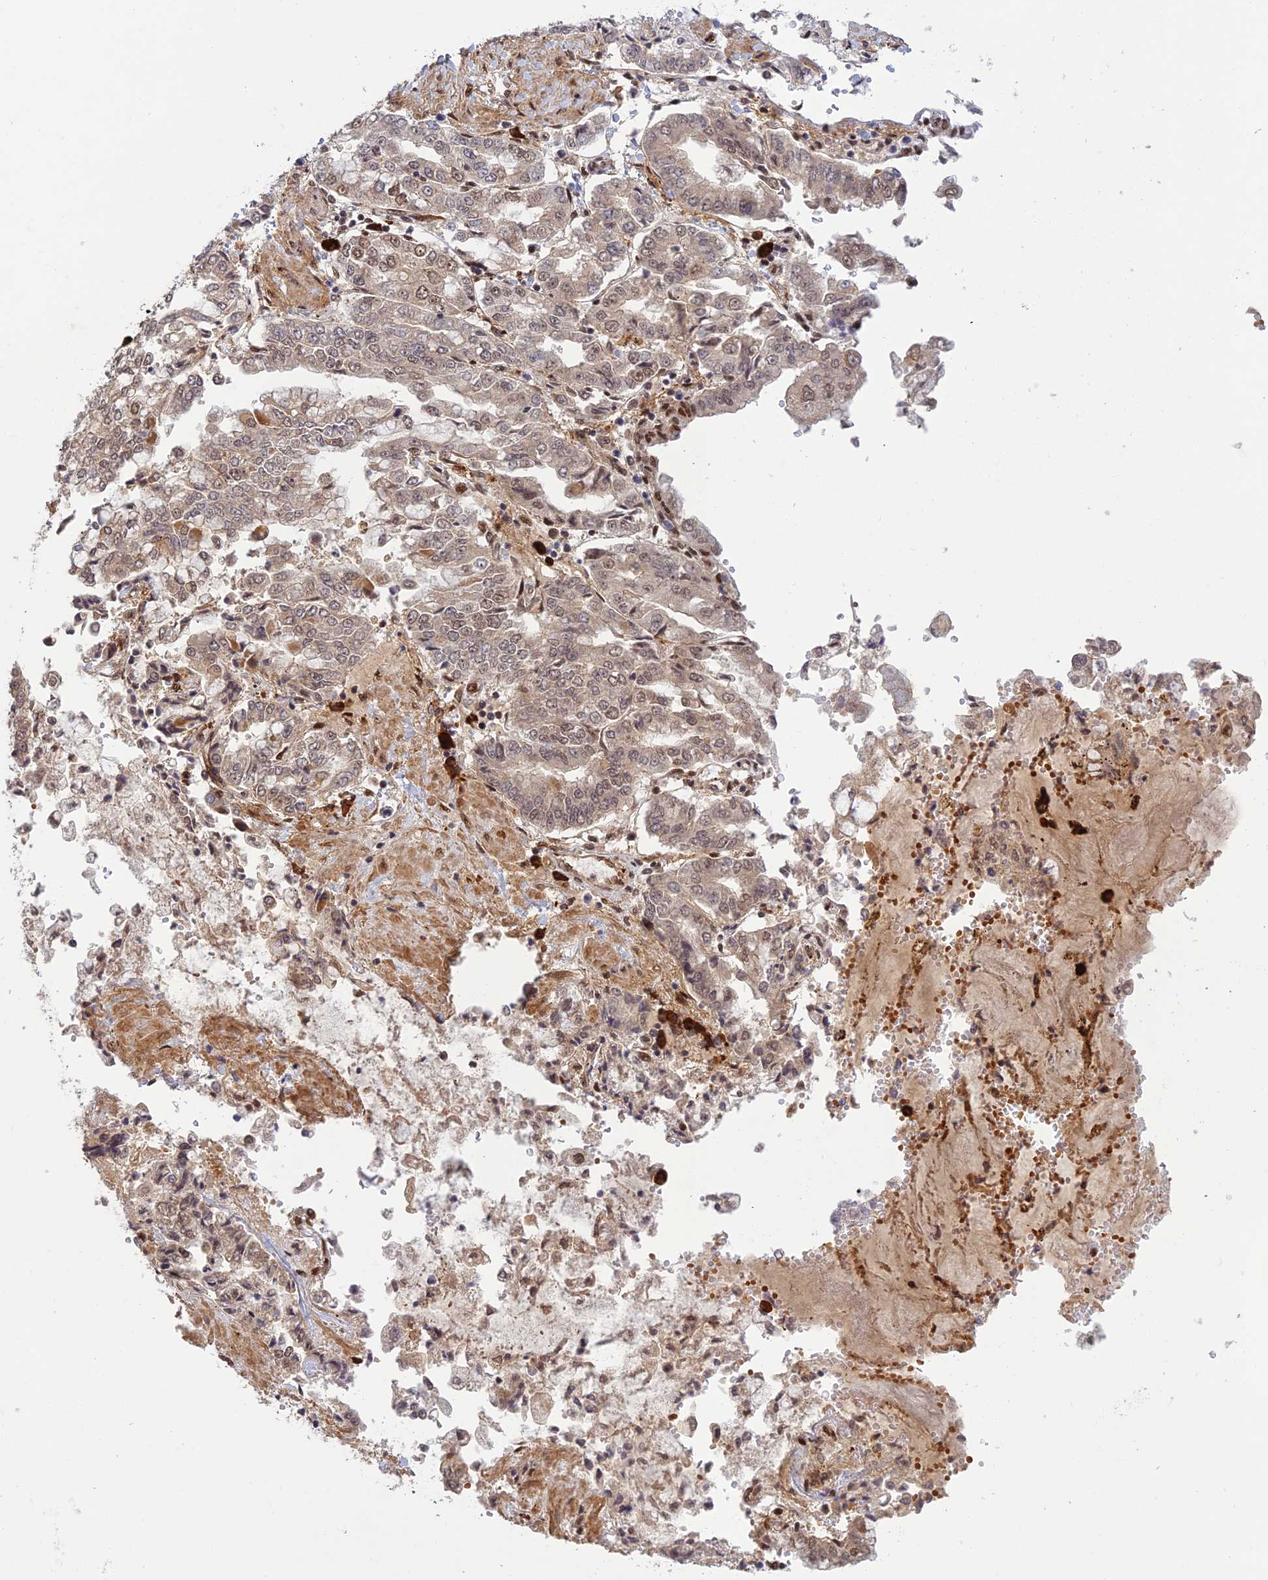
{"staining": {"intensity": "weak", "quantity": "<25%", "location": "cytoplasmic/membranous,nuclear"}, "tissue": "stomach cancer", "cell_type": "Tumor cells", "image_type": "cancer", "snomed": [{"axis": "morphology", "description": "Adenocarcinoma, NOS"}, {"axis": "topography", "description": "Stomach"}], "caption": "A histopathology image of human stomach cancer (adenocarcinoma) is negative for staining in tumor cells.", "gene": "ZNF565", "patient": {"sex": "male", "age": 76}}